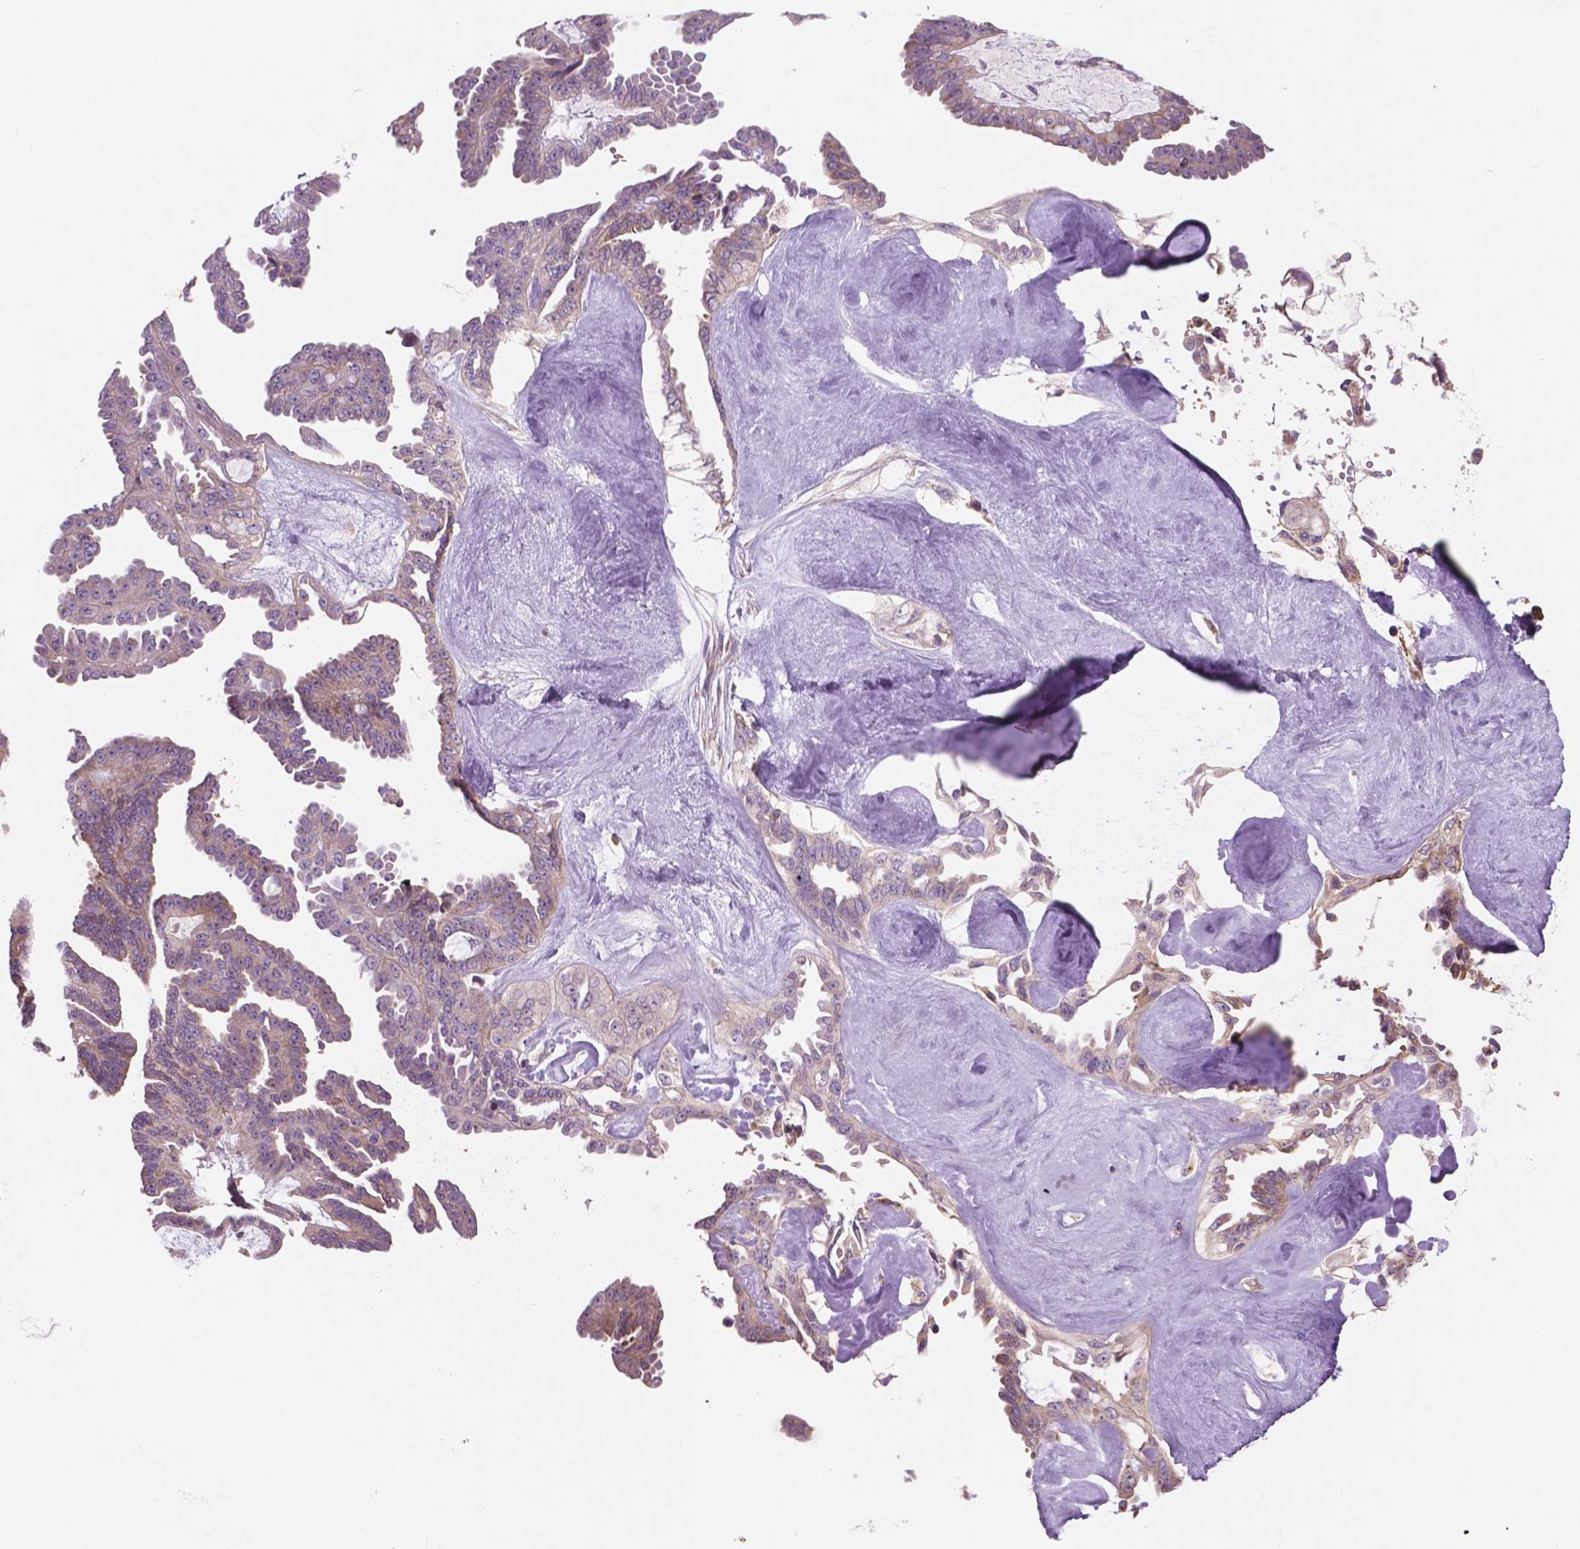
{"staining": {"intensity": "moderate", "quantity": "<25%", "location": "cytoplasmic/membranous"}, "tissue": "ovarian cancer", "cell_type": "Tumor cells", "image_type": "cancer", "snomed": [{"axis": "morphology", "description": "Cystadenocarcinoma, serous, NOS"}, {"axis": "topography", "description": "Ovary"}], "caption": "Immunohistochemistry of human ovarian serous cystadenocarcinoma displays low levels of moderate cytoplasmic/membranous expression in about <25% of tumor cells. Using DAB (brown) and hematoxylin (blue) stains, captured at high magnification using brightfield microscopy.", "gene": "LRP1B", "patient": {"sex": "female", "age": 71}}